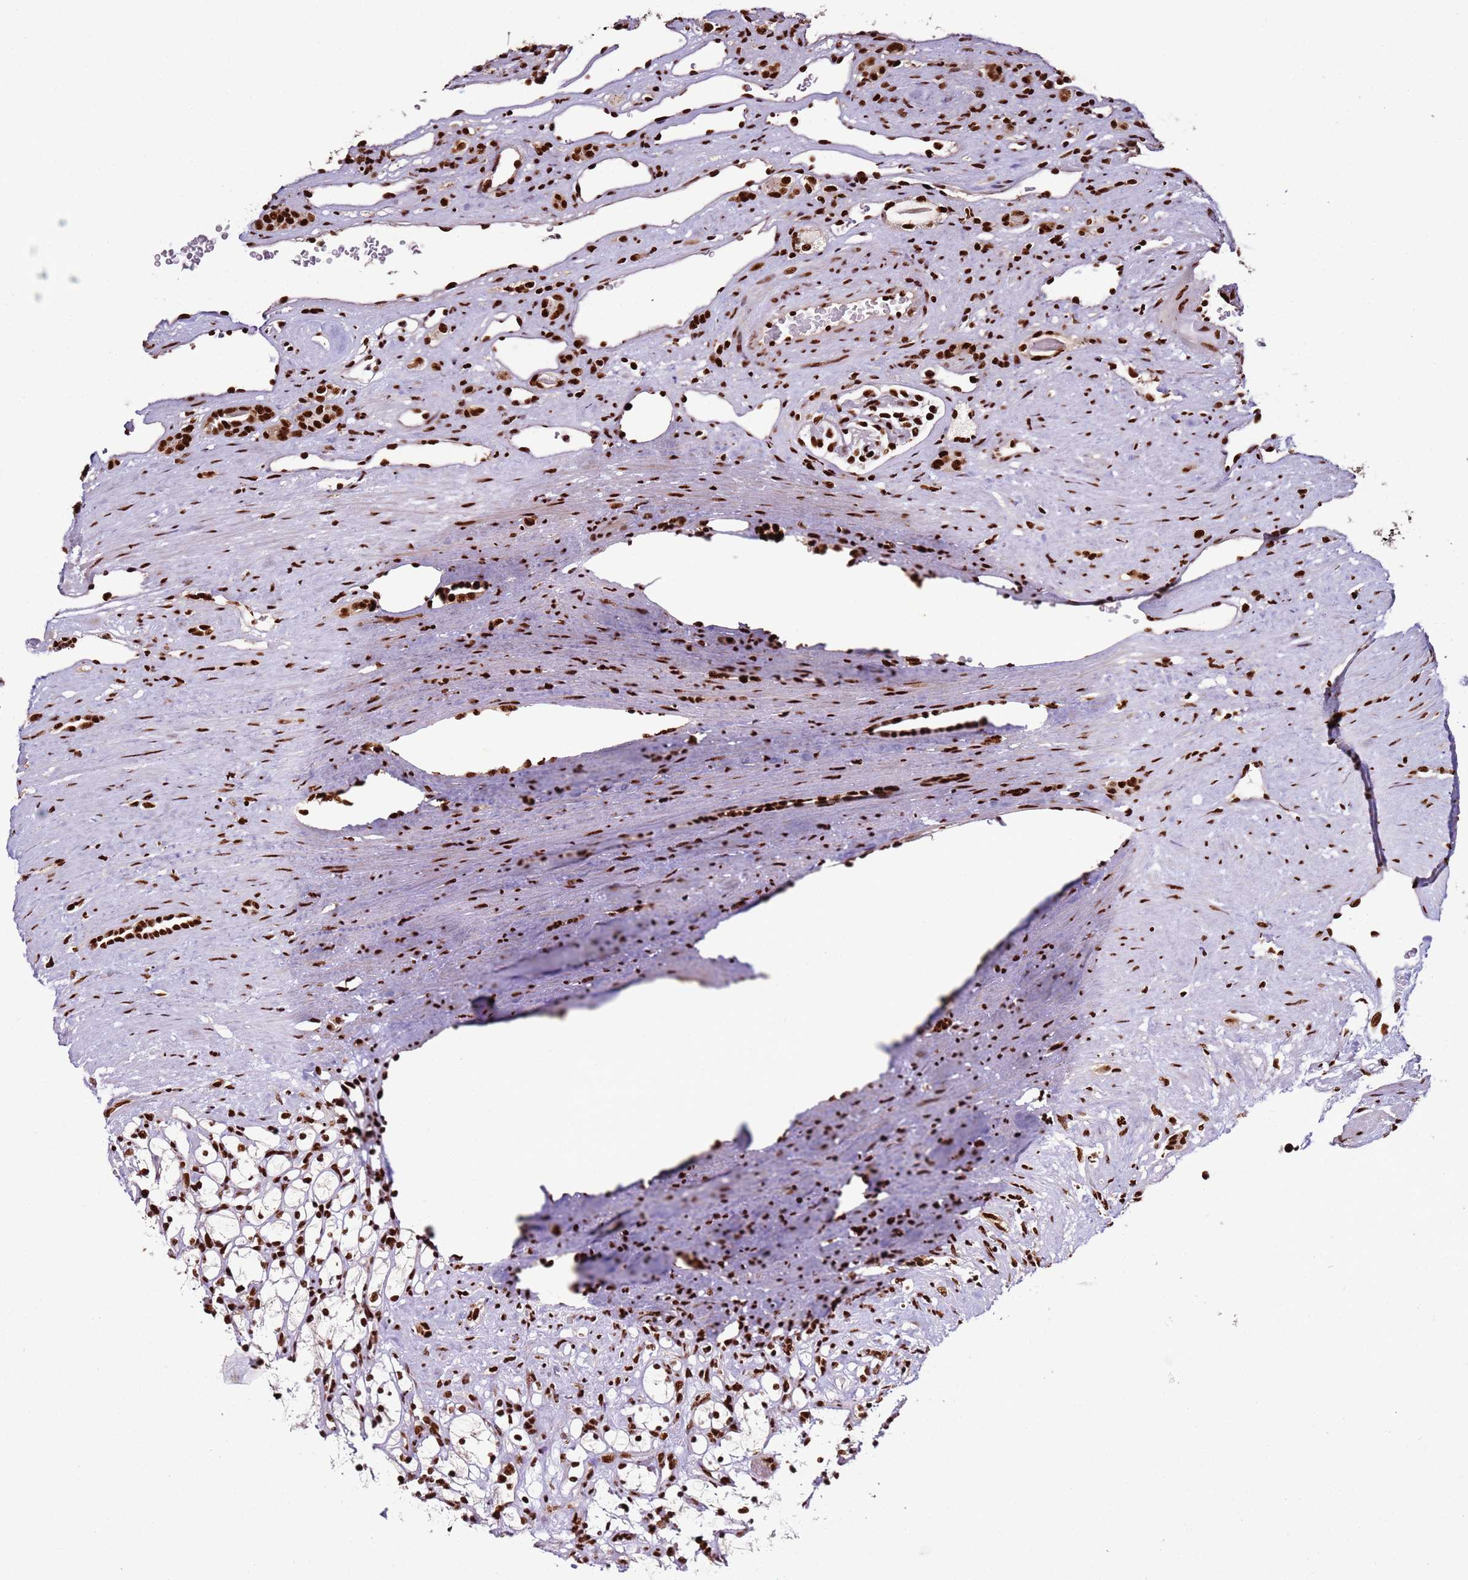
{"staining": {"intensity": "strong", "quantity": ">75%", "location": "nuclear"}, "tissue": "renal cancer", "cell_type": "Tumor cells", "image_type": "cancer", "snomed": [{"axis": "morphology", "description": "Adenocarcinoma, NOS"}, {"axis": "topography", "description": "Kidney"}], "caption": "An image of human renal adenocarcinoma stained for a protein shows strong nuclear brown staining in tumor cells.", "gene": "C6orf226", "patient": {"sex": "female", "age": 69}}